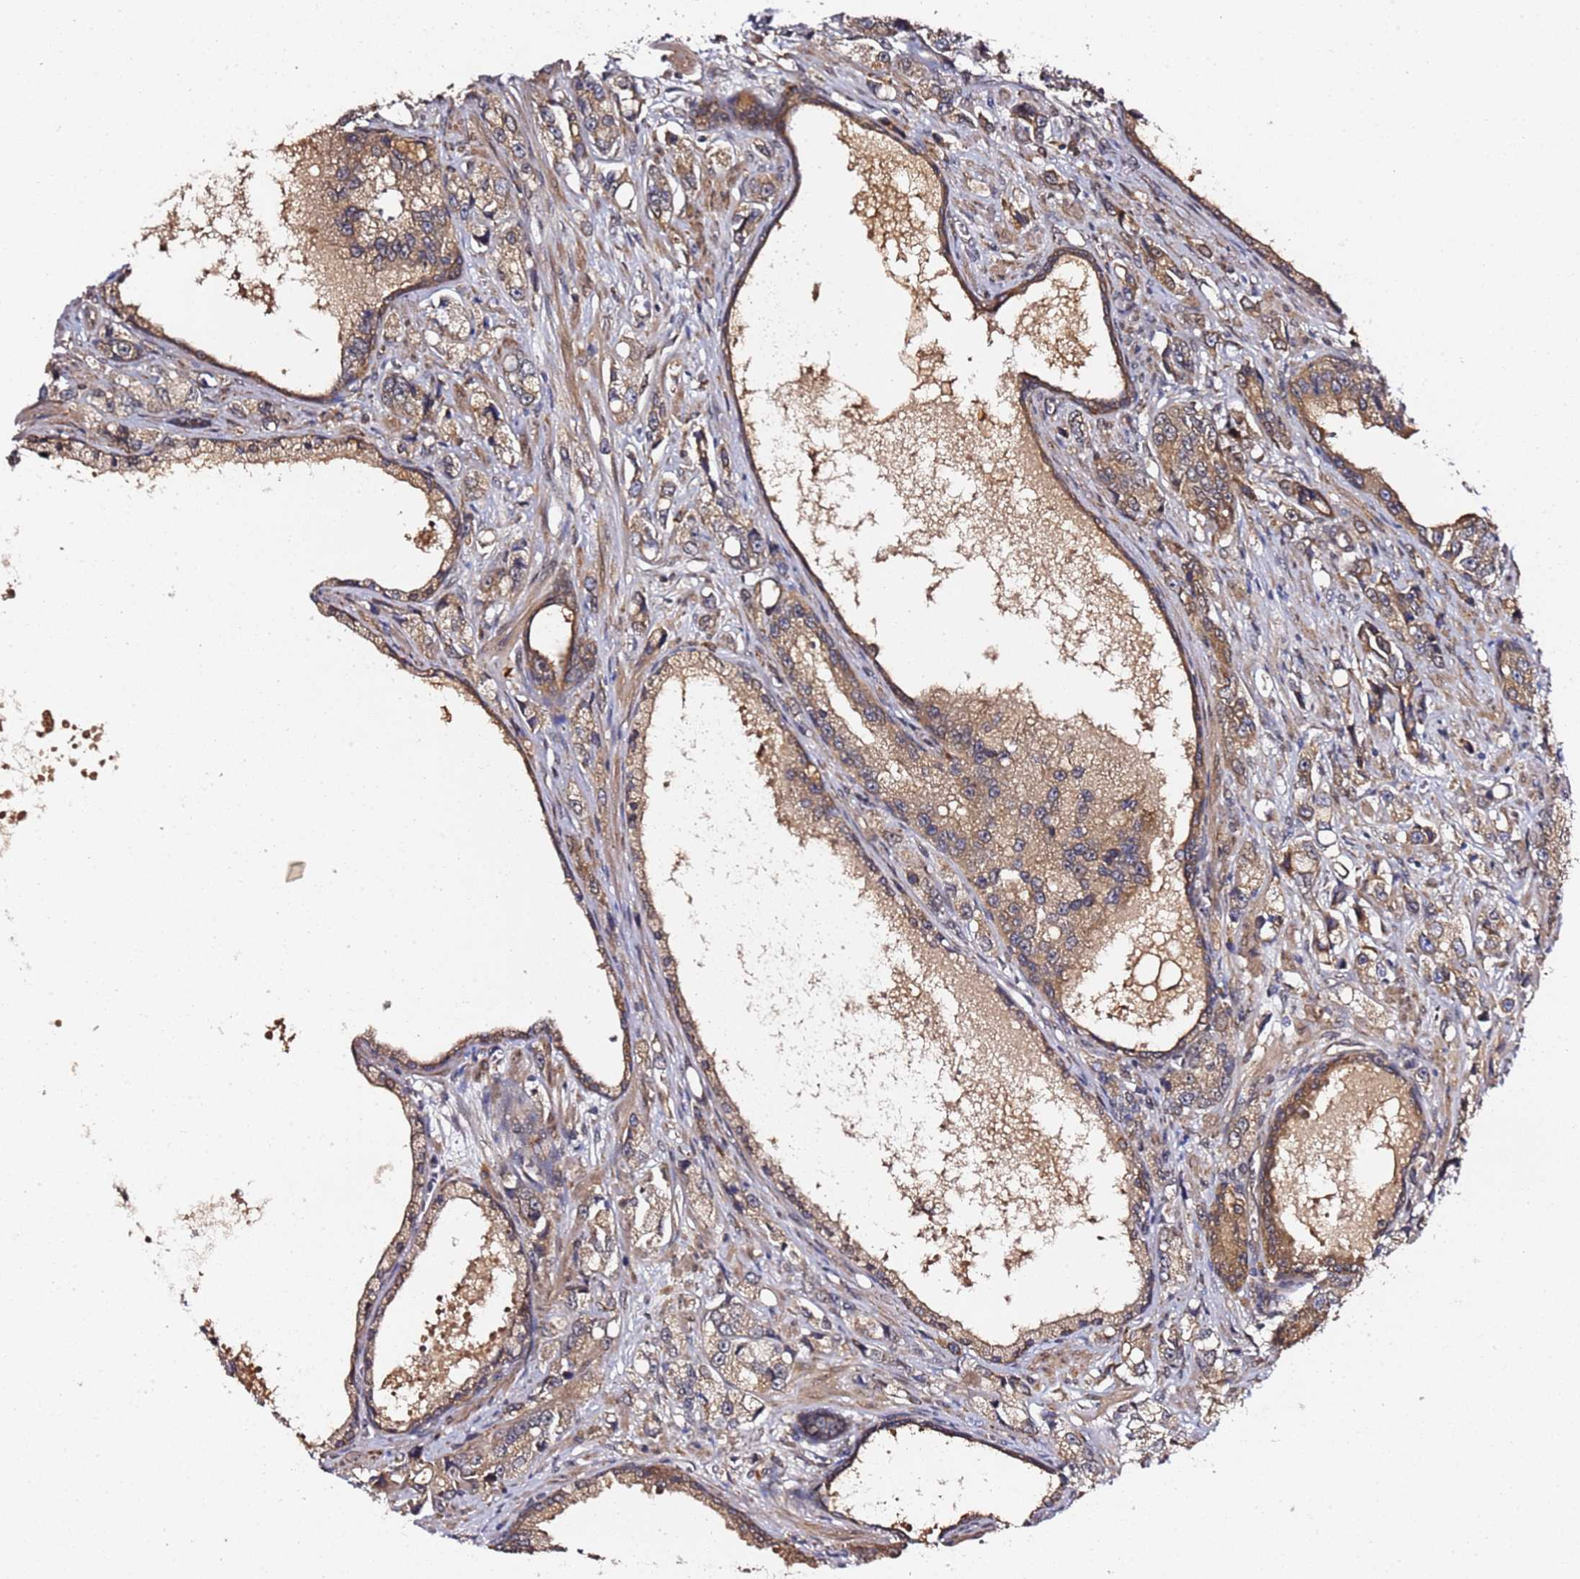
{"staining": {"intensity": "weak", "quantity": ">75%", "location": "cytoplasmic/membranous"}, "tissue": "prostate cancer", "cell_type": "Tumor cells", "image_type": "cancer", "snomed": [{"axis": "morphology", "description": "Adenocarcinoma, High grade"}, {"axis": "topography", "description": "Prostate"}], "caption": "Immunohistochemical staining of human adenocarcinoma (high-grade) (prostate) displays low levels of weak cytoplasmic/membranous staining in approximately >75% of tumor cells.", "gene": "PRKAB2", "patient": {"sex": "male", "age": 74}}